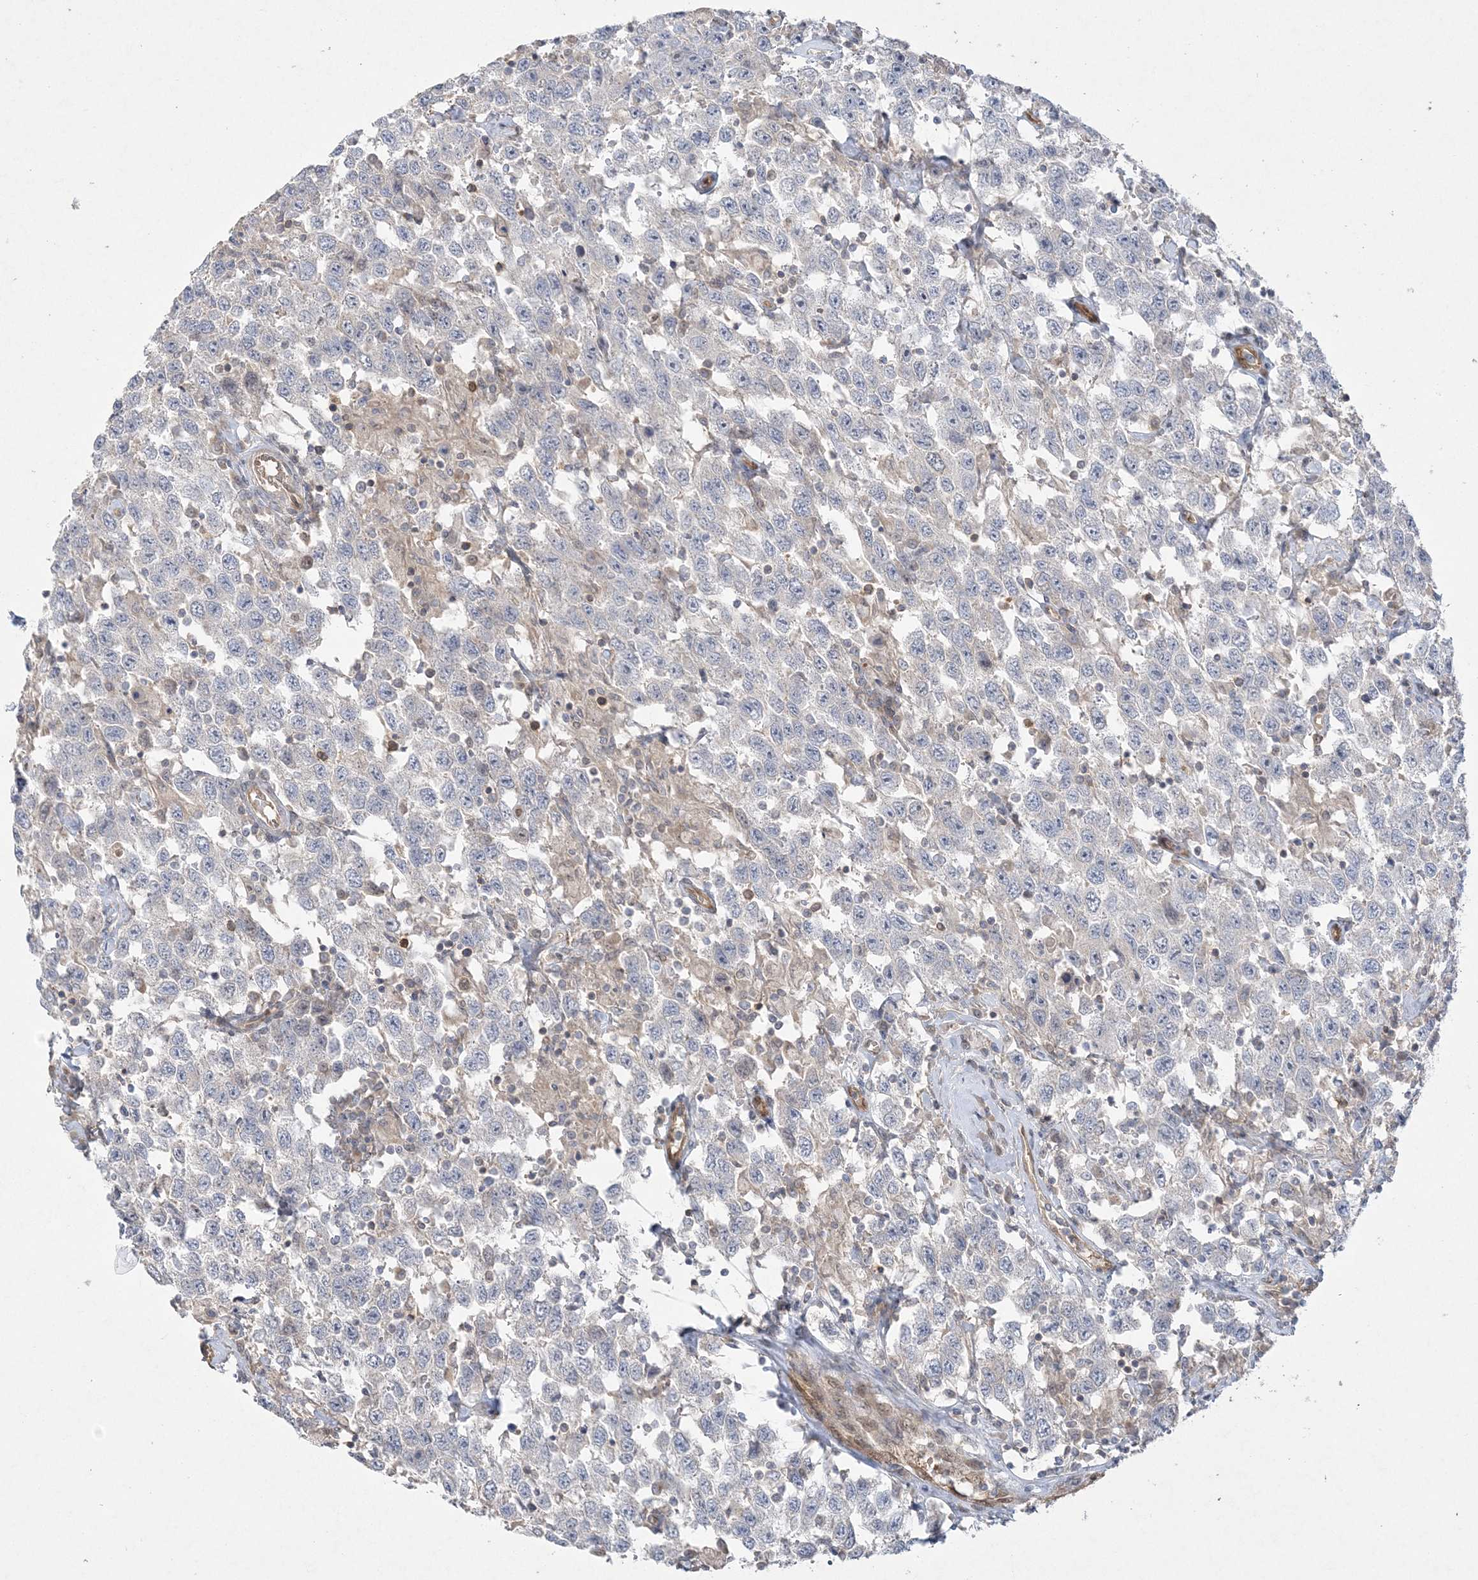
{"staining": {"intensity": "negative", "quantity": "none", "location": "none"}, "tissue": "testis cancer", "cell_type": "Tumor cells", "image_type": "cancer", "snomed": [{"axis": "morphology", "description": "Seminoma, NOS"}, {"axis": "topography", "description": "Testis"}], "caption": "DAB immunohistochemical staining of testis cancer (seminoma) exhibits no significant expression in tumor cells.", "gene": "INPP1", "patient": {"sex": "male", "age": 41}}